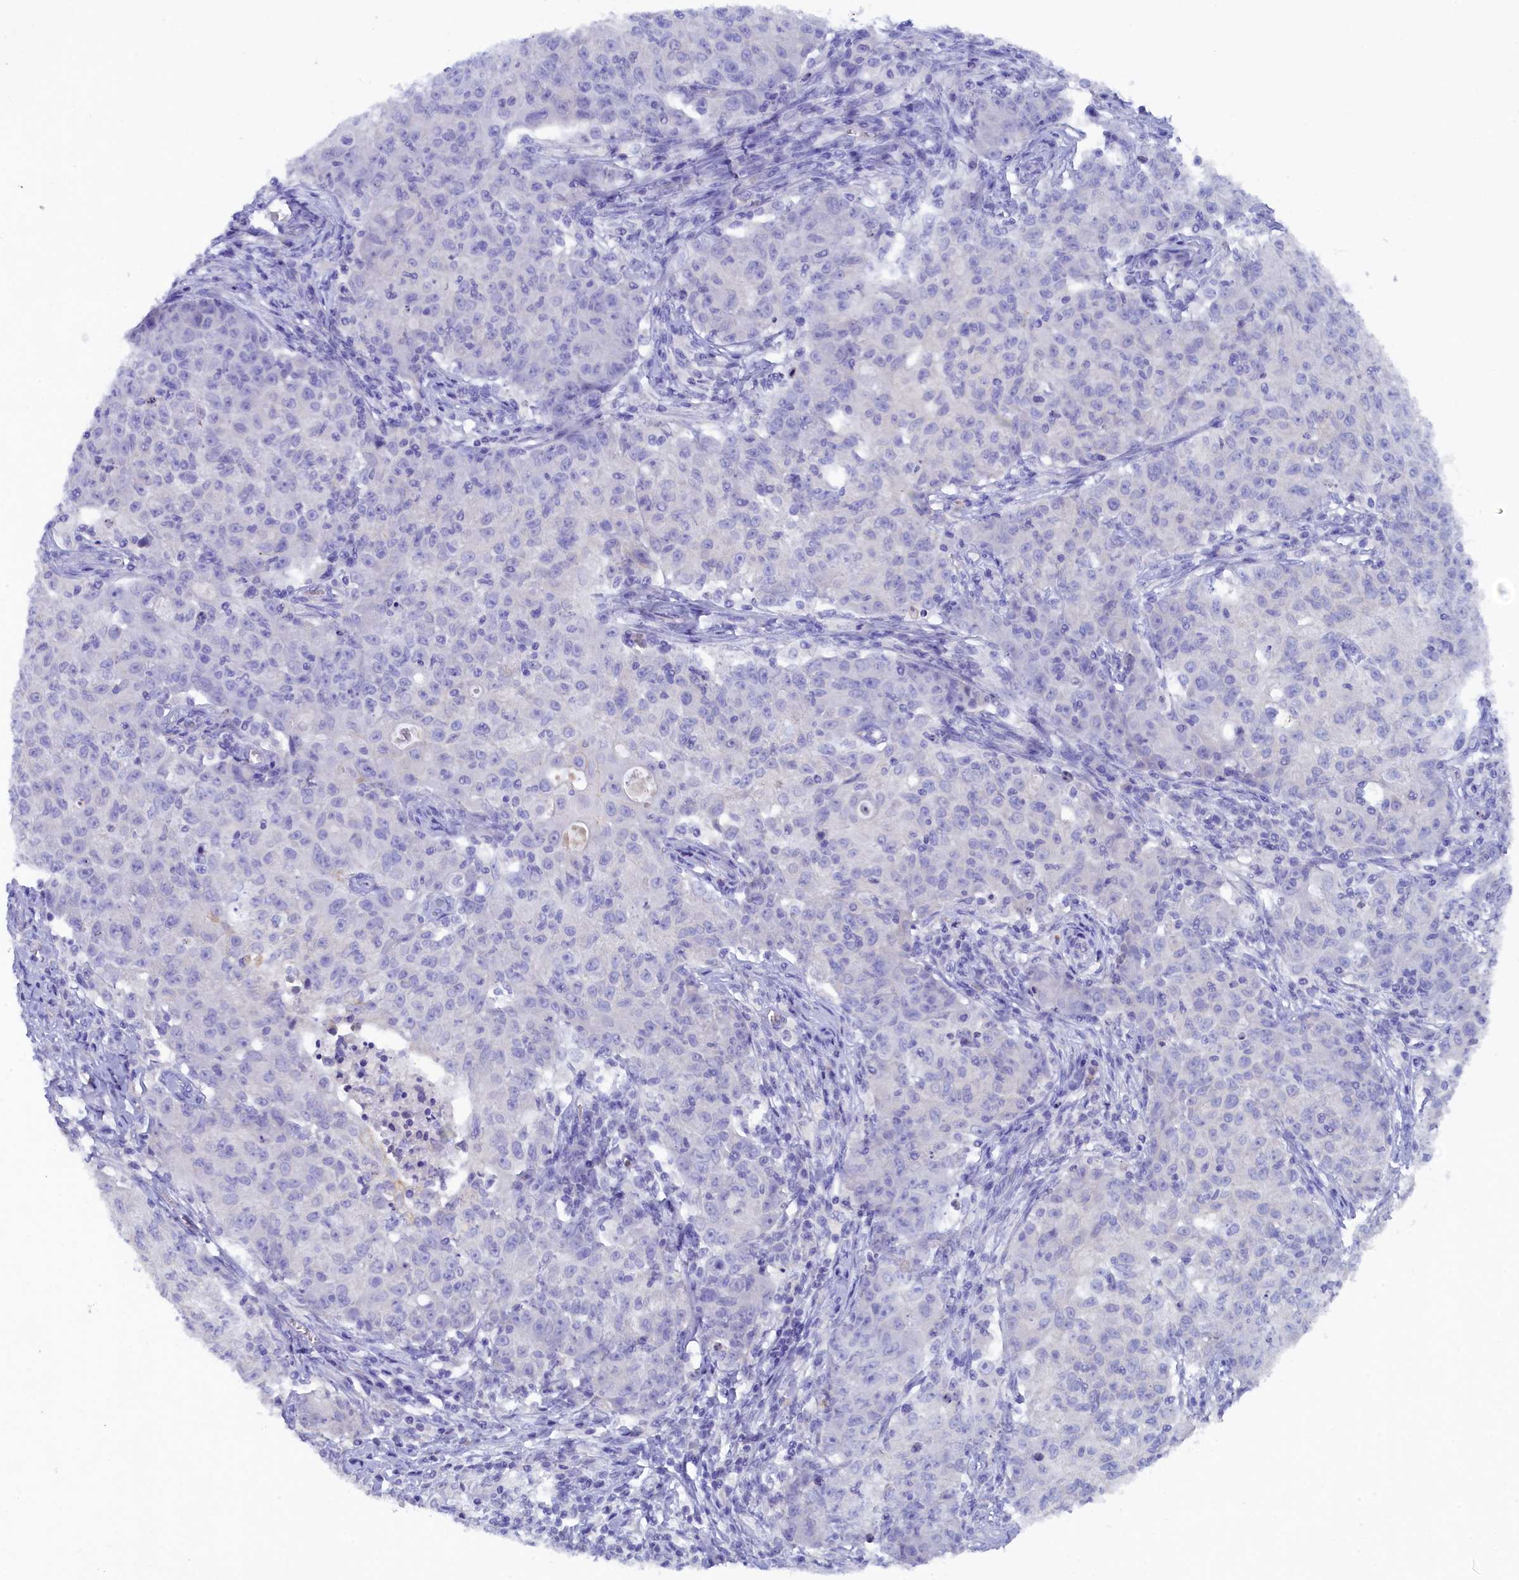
{"staining": {"intensity": "negative", "quantity": "none", "location": "none"}, "tissue": "ovarian cancer", "cell_type": "Tumor cells", "image_type": "cancer", "snomed": [{"axis": "morphology", "description": "Carcinoma, endometroid"}, {"axis": "topography", "description": "Ovary"}], "caption": "This is an immunohistochemistry photomicrograph of ovarian endometroid carcinoma. There is no staining in tumor cells.", "gene": "MYADML2", "patient": {"sex": "female", "age": 42}}